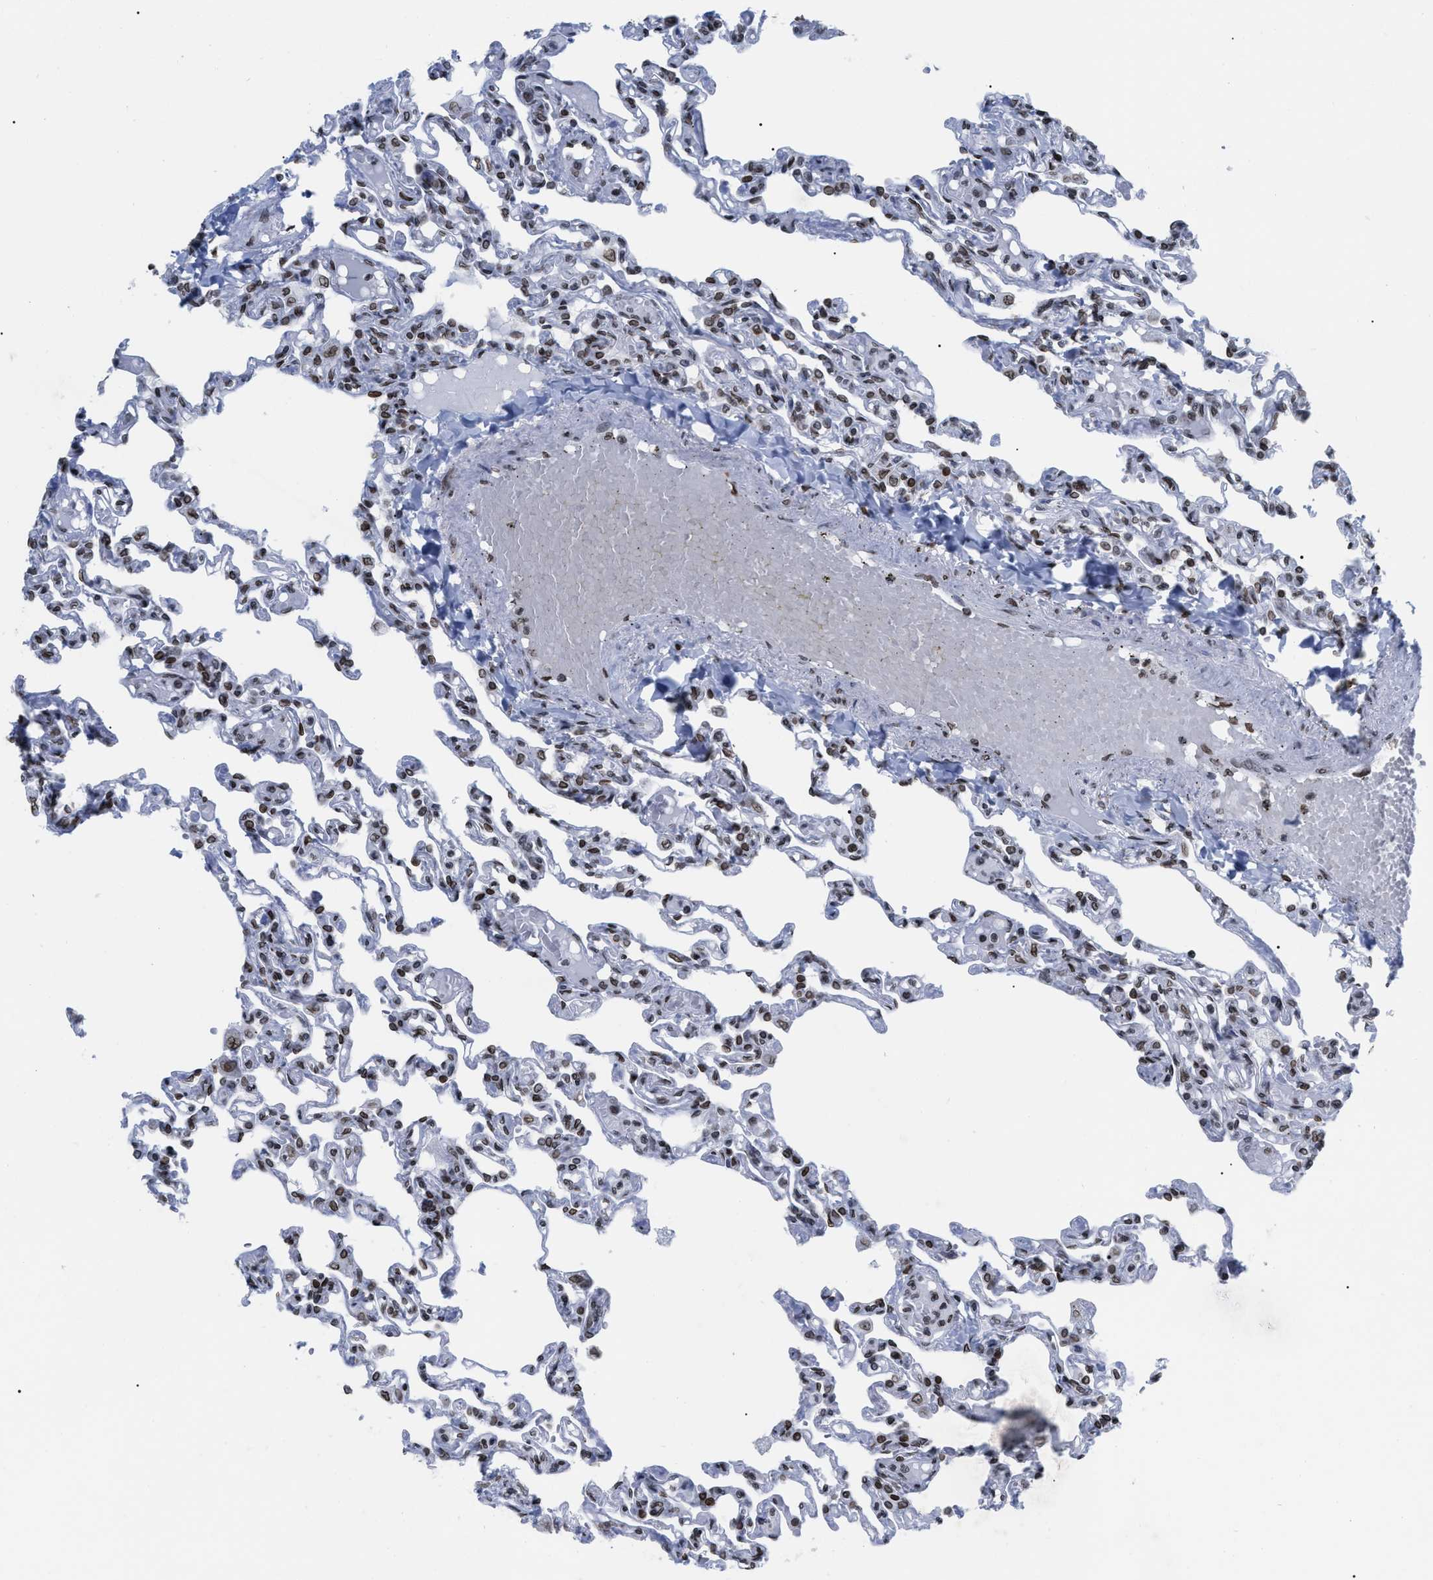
{"staining": {"intensity": "moderate", "quantity": ">75%", "location": "nuclear"}, "tissue": "lung", "cell_type": "Alveolar cells", "image_type": "normal", "snomed": [{"axis": "morphology", "description": "Normal tissue, NOS"}, {"axis": "topography", "description": "Lung"}], "caption": "Immunohistochemical staining of unremarkable lung demonstrates moderate nuclear protein positivity in about >75% of alveolar cells.", "gene": "TPR", "patient": {"sex": "male", "age": 21}}